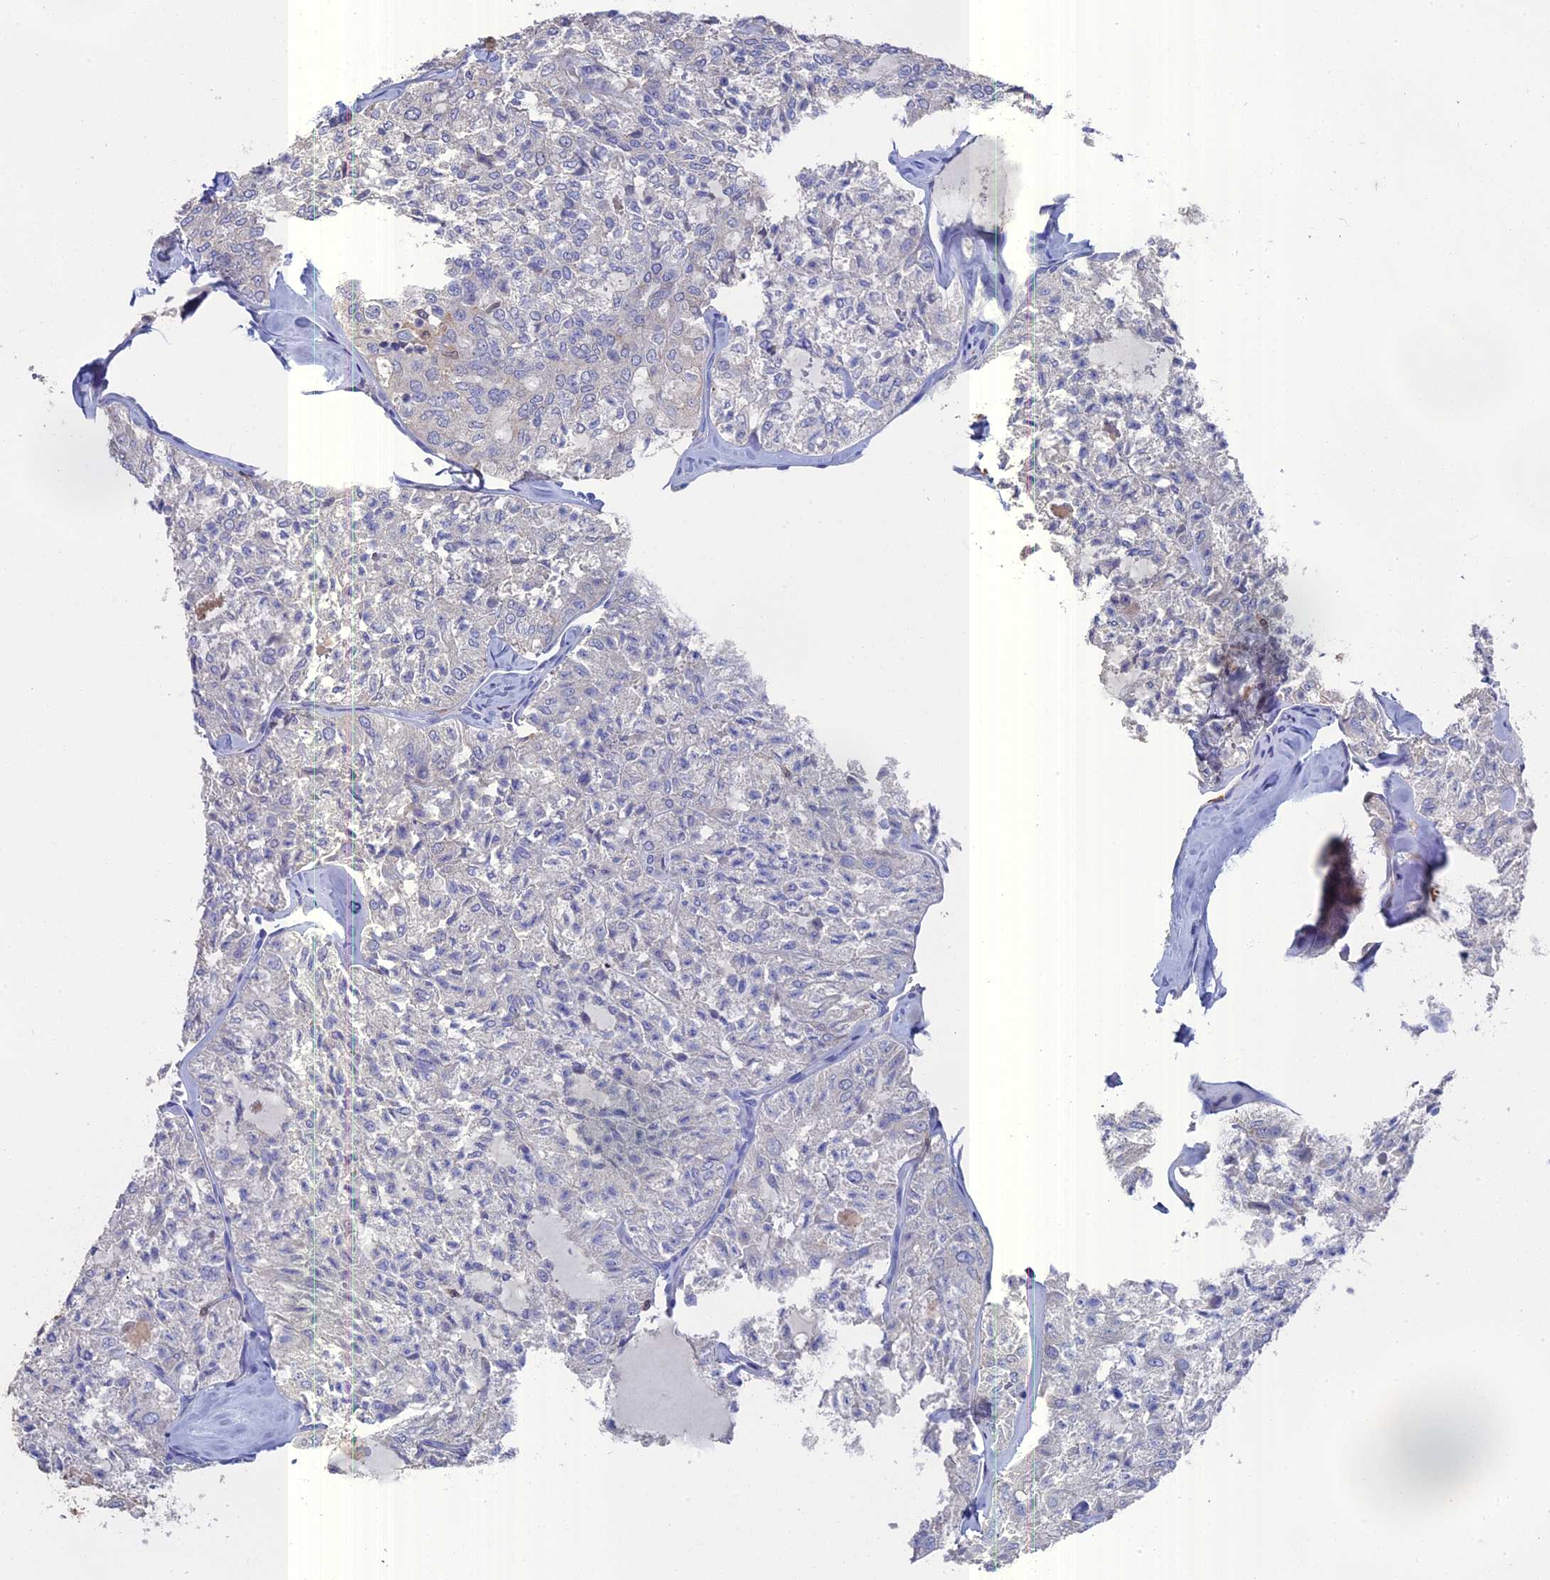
{"staining": {"intensity": "negative", "quantity": "none", "location": "none"}, "tissue": "thyroid cancer", "cell_type": "Tumor cells", "image_type": "cancer", "snomed": [{"axis": "morphology", "description": "Follicular adenoma carcinoma, NOS"}, {"axis": "topography", "description": "Thyroid gland"}], "caption": "An IHC micrograph of thyroid cancer is shown. There is no staining in tumor cells of thyroid cancer.", "gene": "NCF4", "patient": {"sex": "male", "age": 75}}